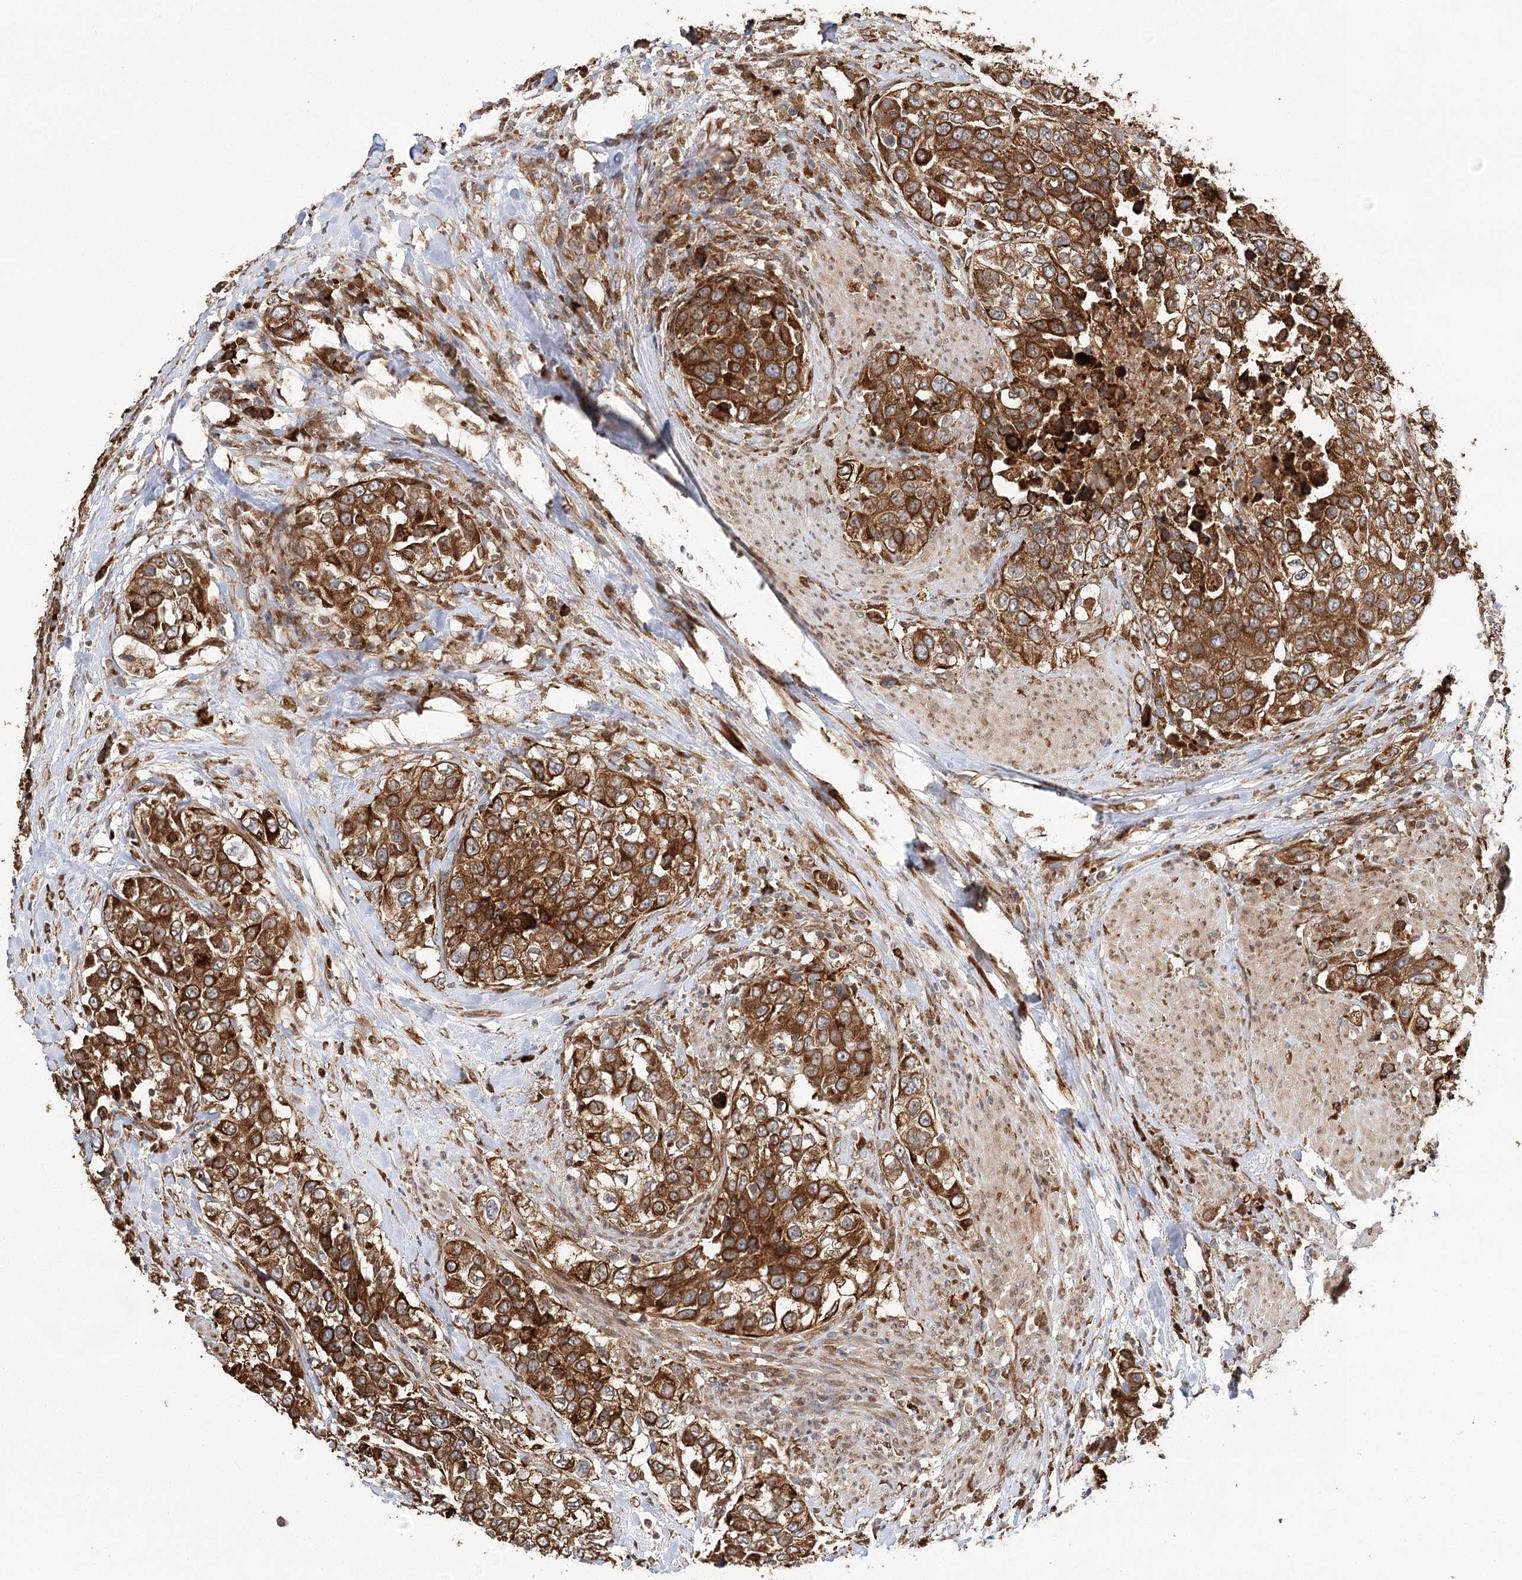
{"staining": {"intensity": "strong", "quantity": ">75%", "location": "cytoplasmic/membranous"}, "tissue": "urothelial cancer", "cell_type": "Tumor cells", "image_type": "cancer", "snomed": [{"axis": "morphology", "description": "Urothelial carcinoma, High grade"}, {"axis": "topography", "description": "Urinary bladder"}], "caption": "Human high-grade urothelial carcinoma stained for a protein (brown) displays strong cytoplasmic/membranous positive staining in about >75% of tumor cells.", "gene": "DNAJB14", "patient": {"sex": "female", "age": 80}}